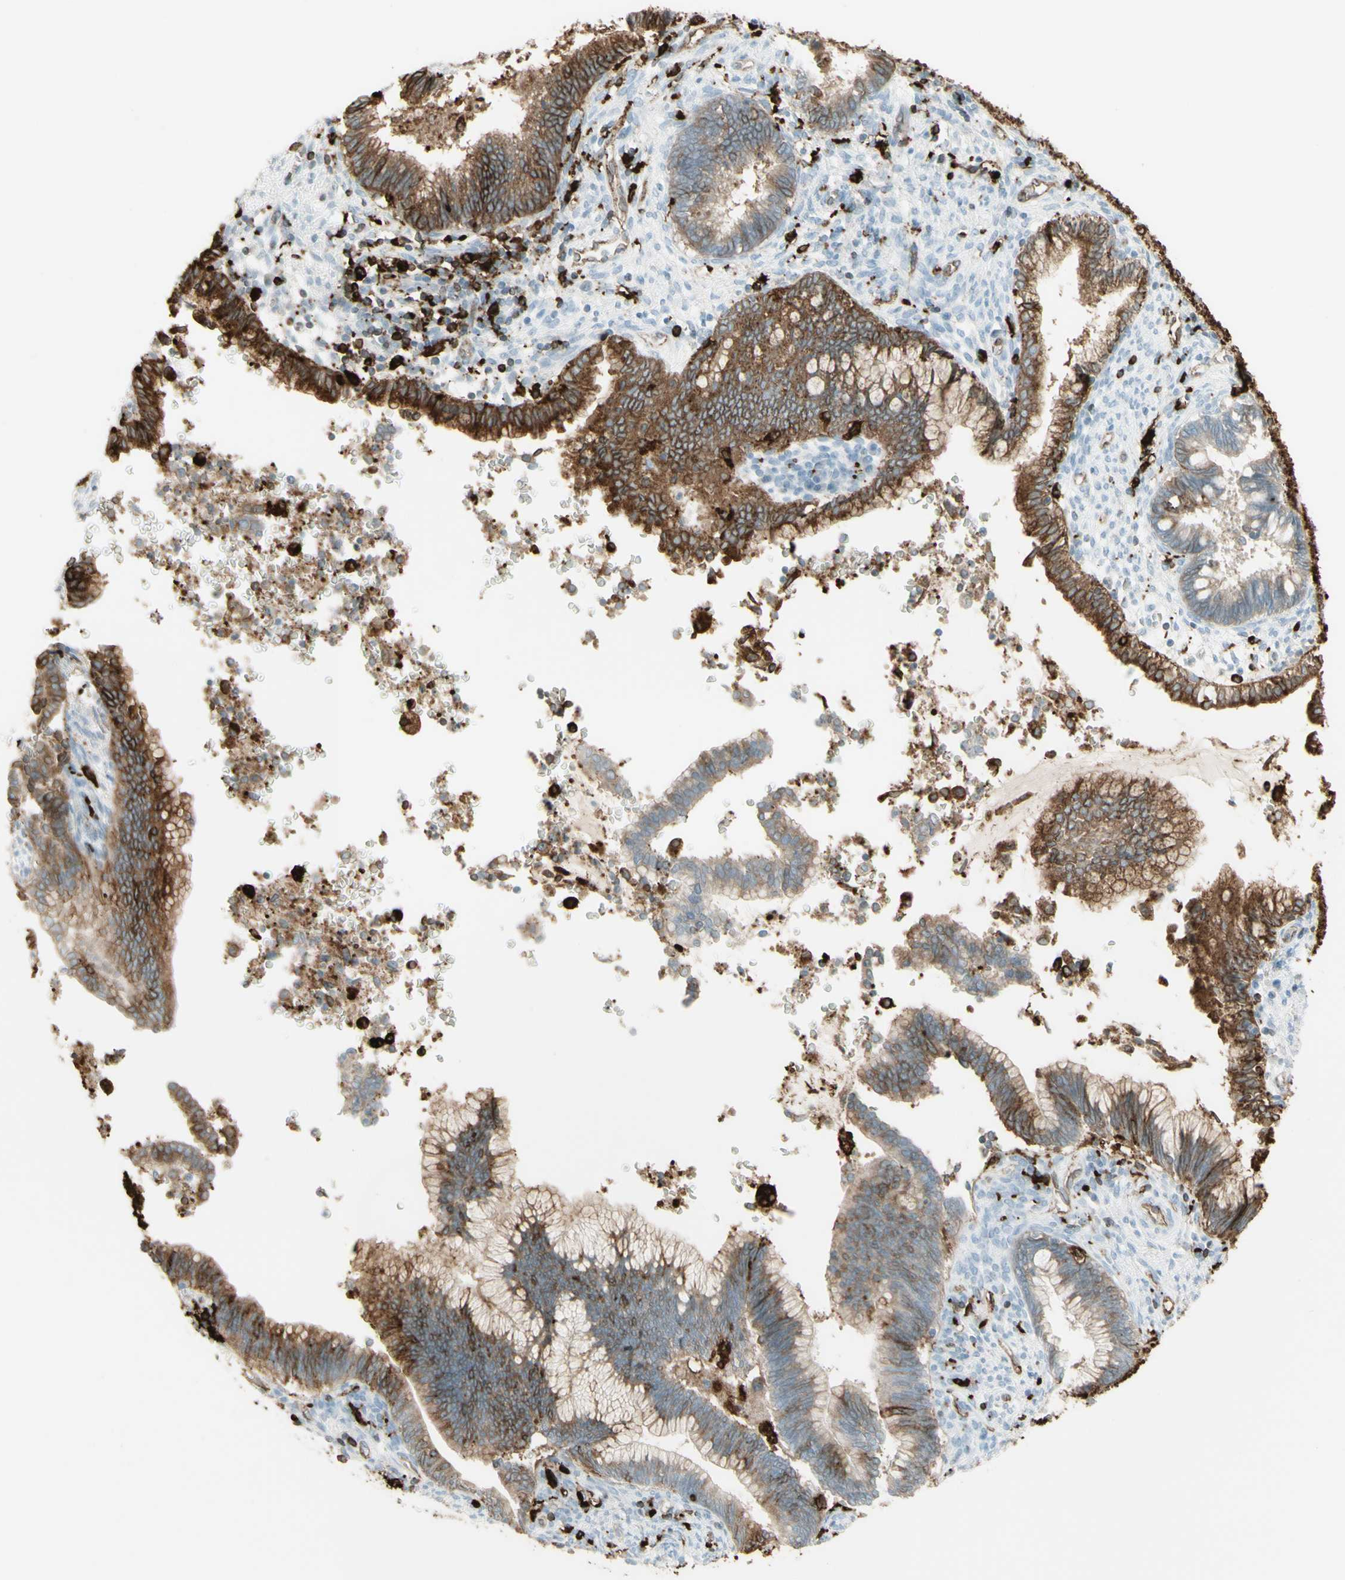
{"staining": {"intensity": "moderate", "quantity": "25%-75%", "location": "cytoplasmic/membranous"}, "tissue": "cervical cancer", "cell_type": "Tumor cells", "image_type": "cancer", "snomed": [{"axis": "morphology", "description": "Adenocarcinoma, NOS"}, {"axis": "topography", "description": "Cervix"}], "caption": "There is medium levels of moderate cytoplasmic/membranous expression in tumor cells of cervical cancer, as demonstrated by immunohistochemical staining (brown color).", "gene": "HLA-DPB1", "patient": {"sex": "female", "age": 44}}